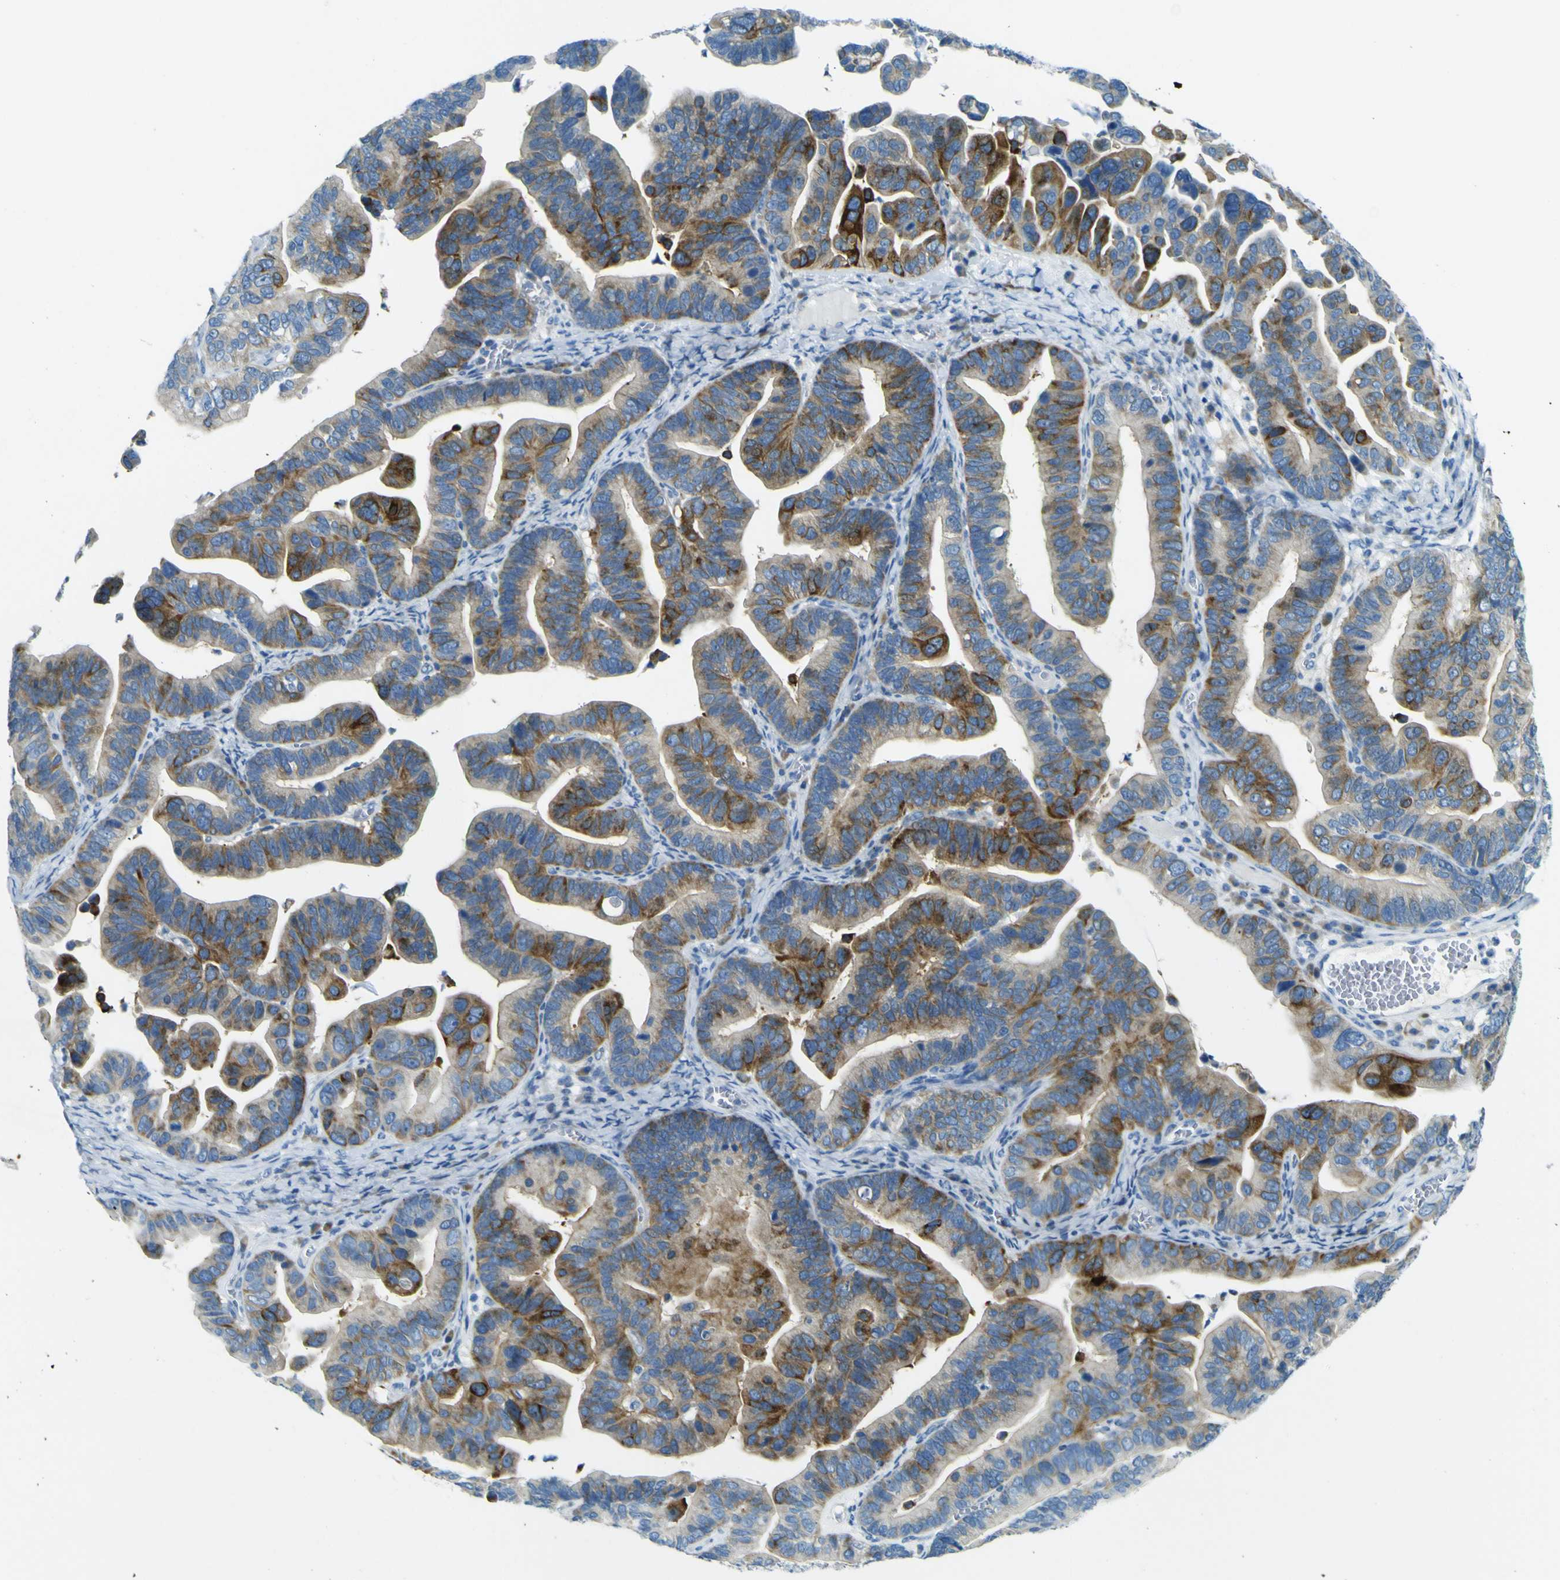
{"staining": {"intensity": "strong", "quantity": "25%-75%", "location": "cytoplasmic/membranous"}, "tissue": "ovarian cancer", "cell_type": "Tumor cells", "image_type": "cancer", "snomed": [{"axis": "morphology", "description": "Cystadenocarcinoma, serous, NOS"}, {"axis": "topography", "description": "Ovary"}], "caption": "Immunohistochemical staining of ovarian cancer (serous cystadenocarcinoma) reveals high levels of strong cytoplasmic/membranous protein staining in about 25%-75% of tumor cells. (DAB (3,3'-diaminobenzidine) IHC with brightfield microscopy, high magnification).", "gene": "SORCS1", "patient": {"sex": "female", "age": 56}}